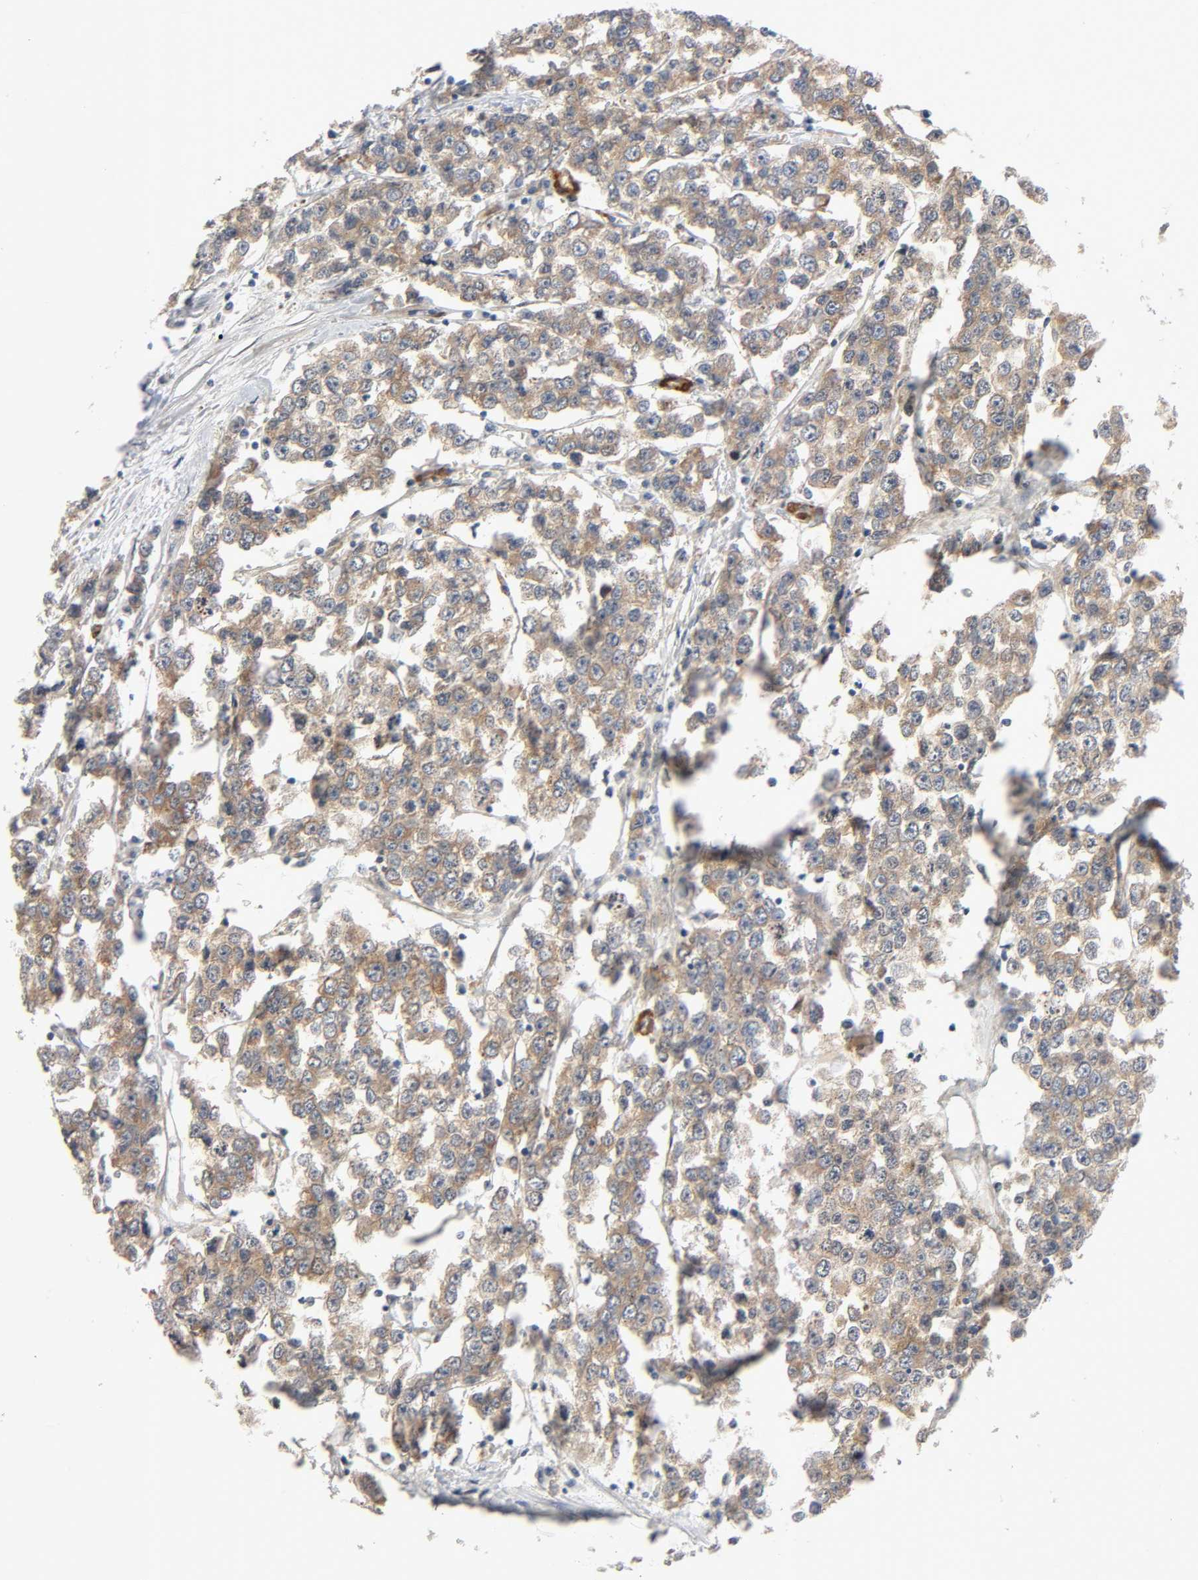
{"staining": {"intensity": "moderate", "quantity": "25%-75%", "location": "cytoplasmic/membranous"}, "tissue": "testis cancer", "cell_type": "Tumor cells", "image_type": "cancer", "snomed": [{"axis": "morphology", "description": "Seminoma, NOS"}, {"axis": "morphology", "description": "Carcinoma, Embryonal, NOS"}, {"axis": "topography", "description": "Testis"}], "caption": "IHC of testis cancer demonstrates medium levels of moderate cytoplasmic/membranous expression in approximately 25%-75% of tumor cells.", "gene": "PTK2", "patient": {"sex": "male", "age": 52}}